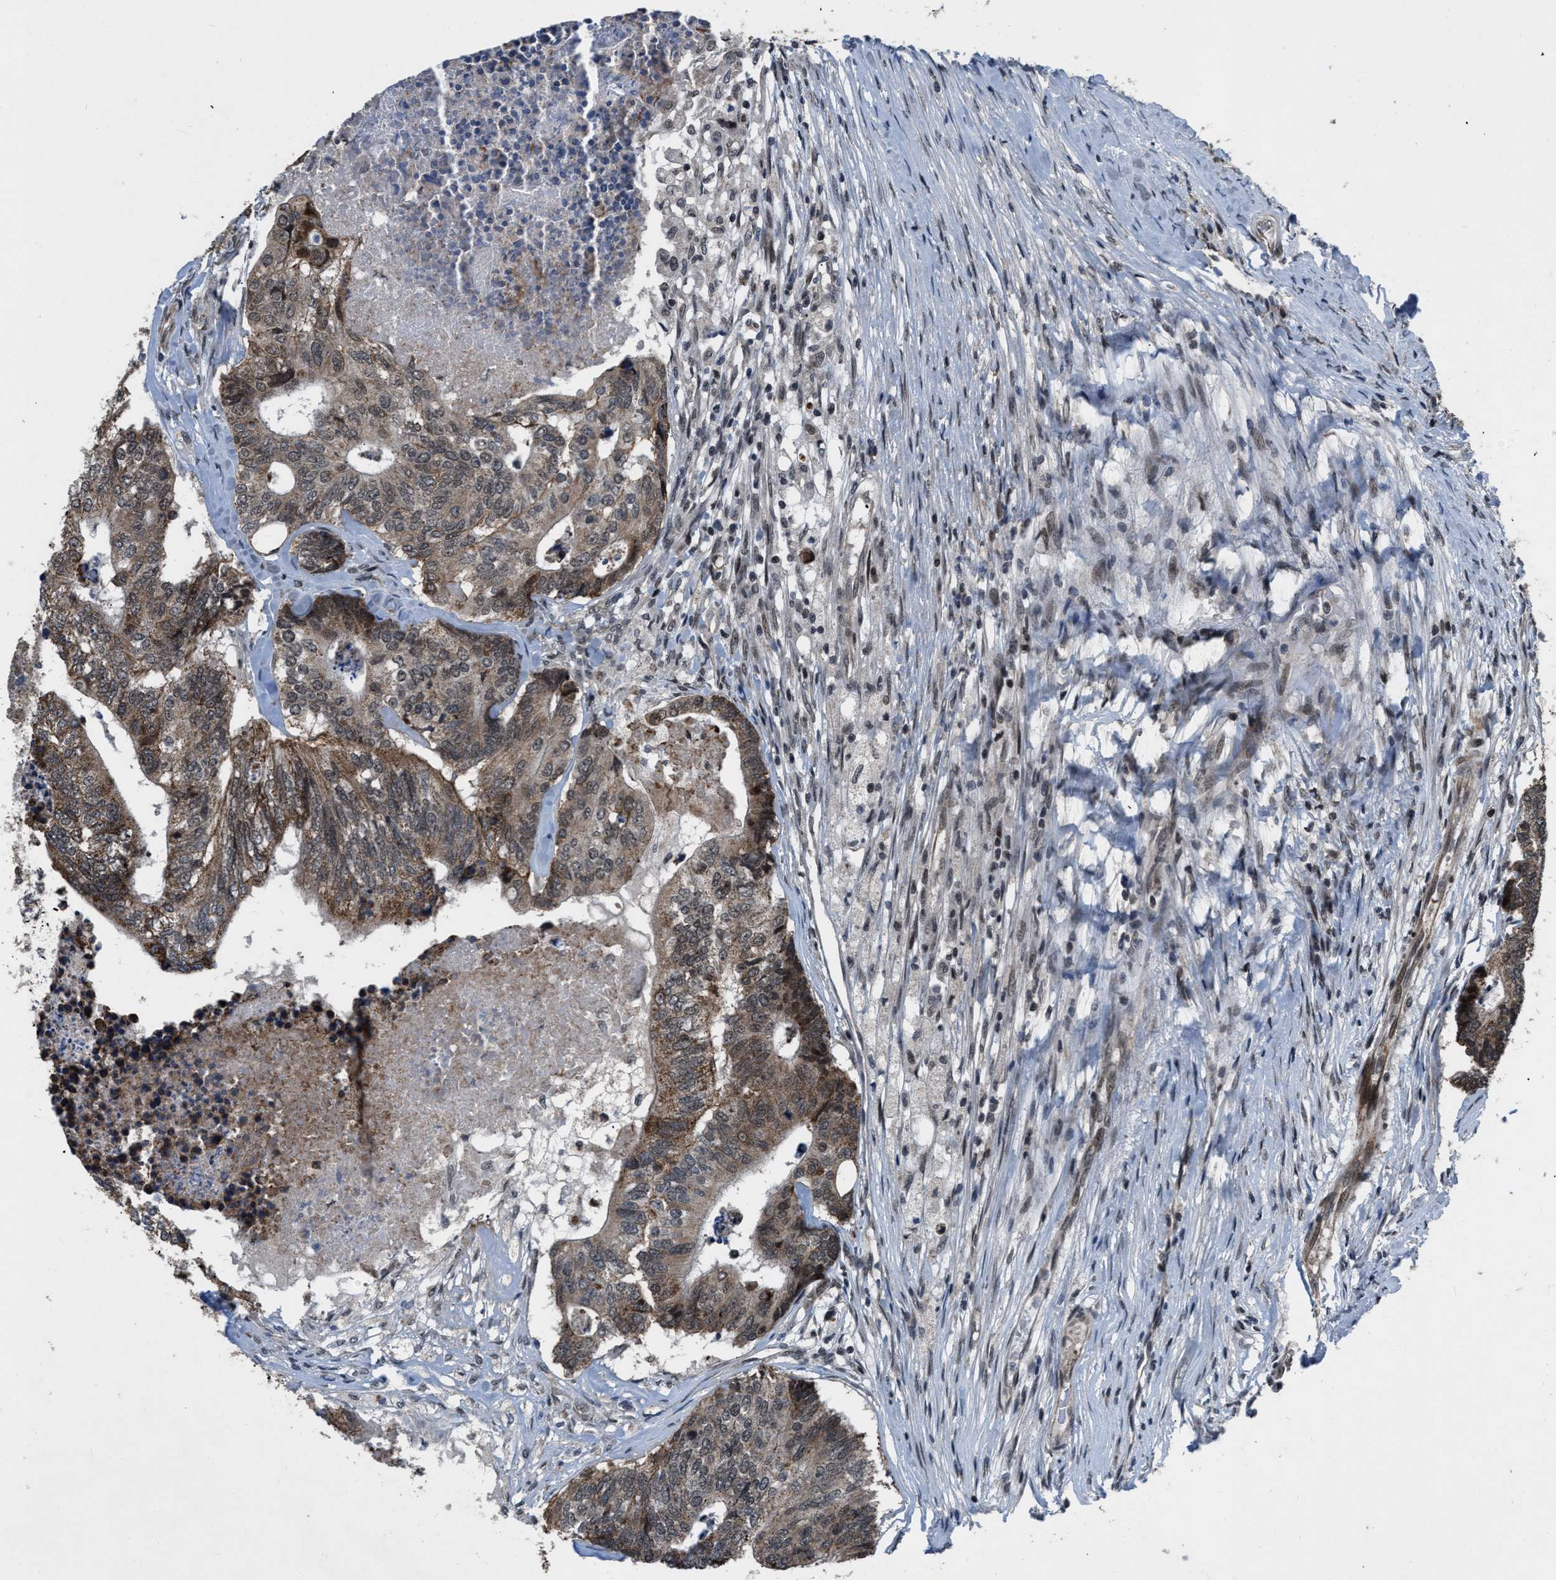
{"staining": {"intensity": "moderate", "quantity": ">75%", "location": "cytoplasmic/membranous,nuclear"}, "tissue": "colorectal cancer", "cell_type": "Tumor cells", "image_type": "cancer", "snomed": [{"axis": "morphology", "description": "Adenocarcinoma, NOS"}, {"axis": "topography", "description": "Colon"}], "caption": "IHC micrograph of neoplastic tissue: colorectal cancer (adenocarcinoma) stained using immunohistochemistry (IHC) exhibits medium levels of moderate protein expression localized specifically in the cytoplasmic/membranous and nuclear of tumor cells, appearing as a cytoplasmic/membranous and nuclear brown color.", "gene": "ZNHIT1", "patient": {"sex": "female", "age": 67}}